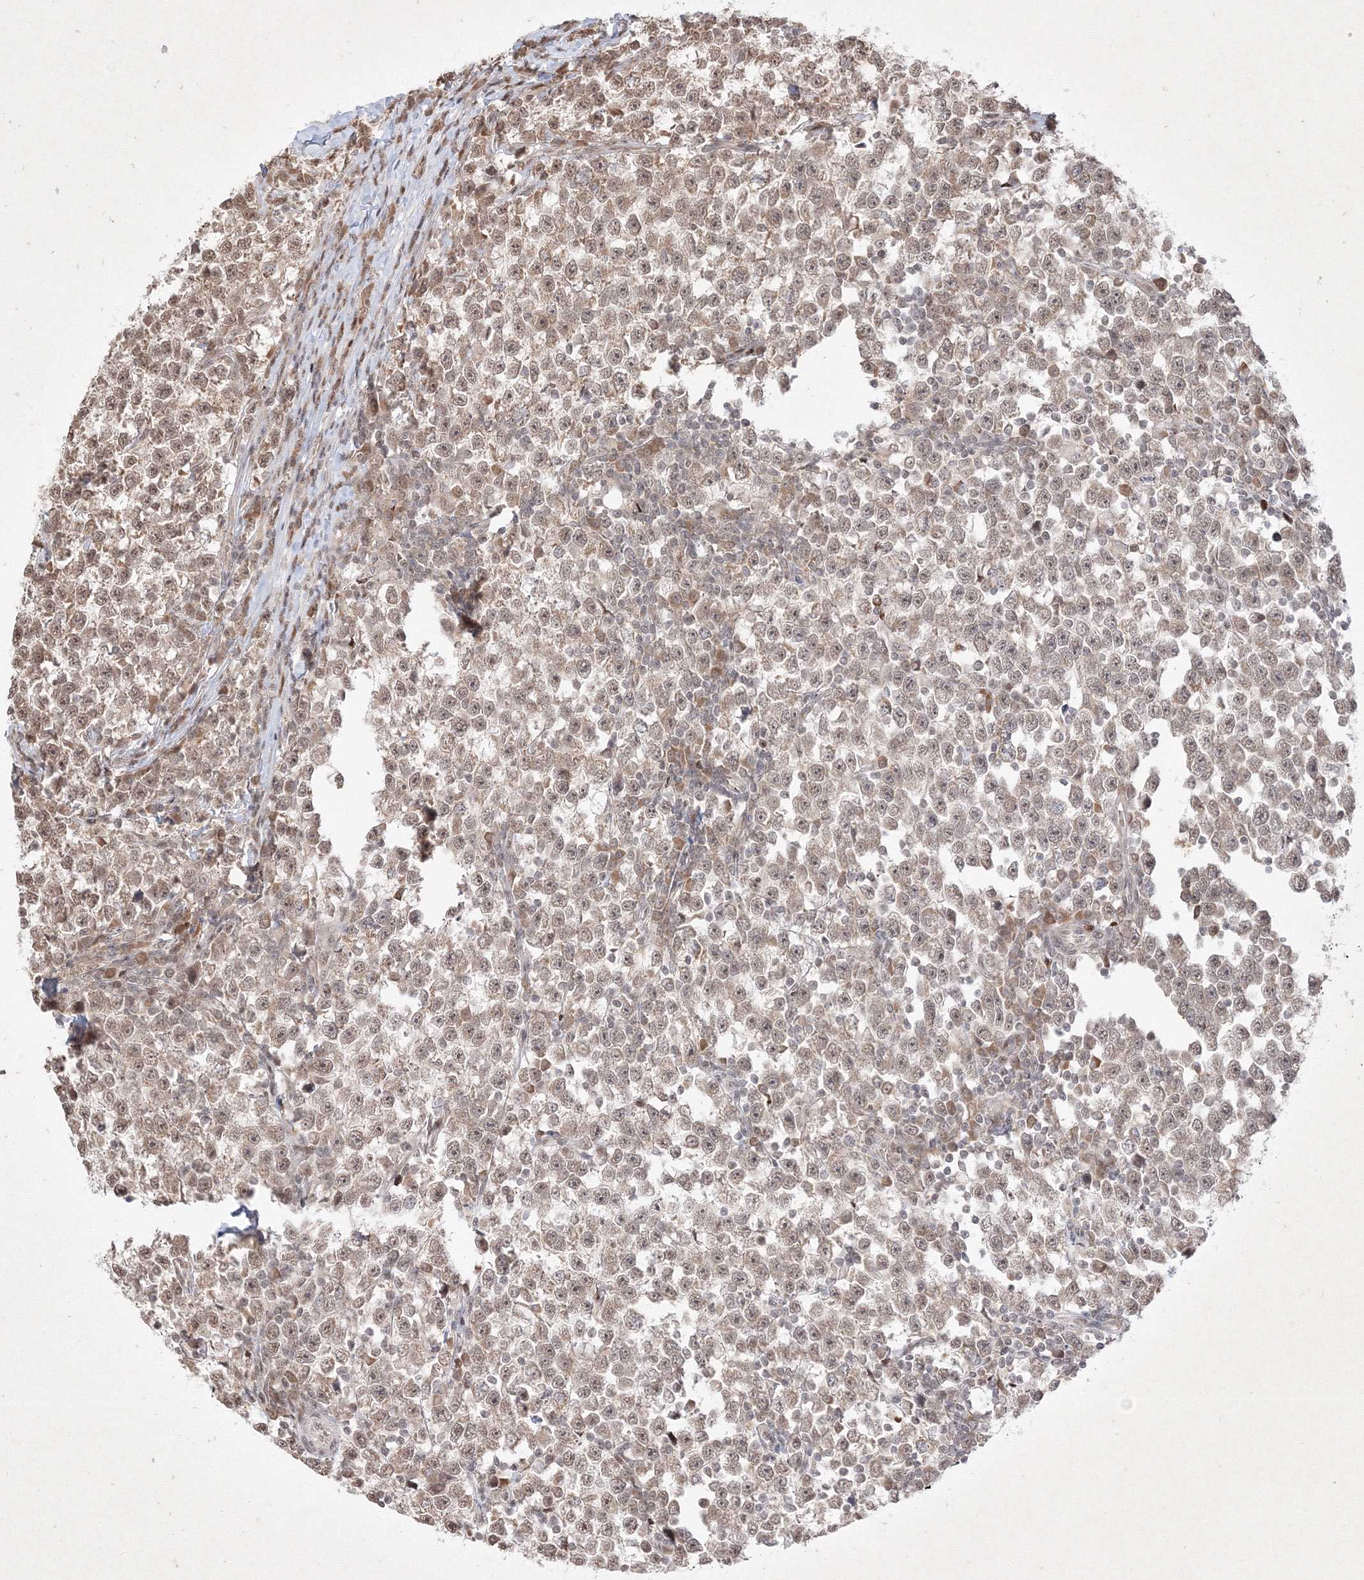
{"staining": {"intensity": "moderate", "quantity": ">75%", "location": "nuclear"}, "tissue": "testis cancer", "cell_type": "Tumor cells", "image_type": "cancer", "snomed": [{"axis": "morphology", "description": "Normal tissue, NOS"}, {"axis": "morphology", "description": "Seminoma, NOS"}, {"axis": "topography", "description": "Testis"}], "caption": "This image exhibits immunohistochemistry (IHC) staining of seminoma (testis), with medium moderate nuclear positivity in about >75% of tumor cells.", "gene": "TAB1", "patient": {"sex": "male", "age": 43}}